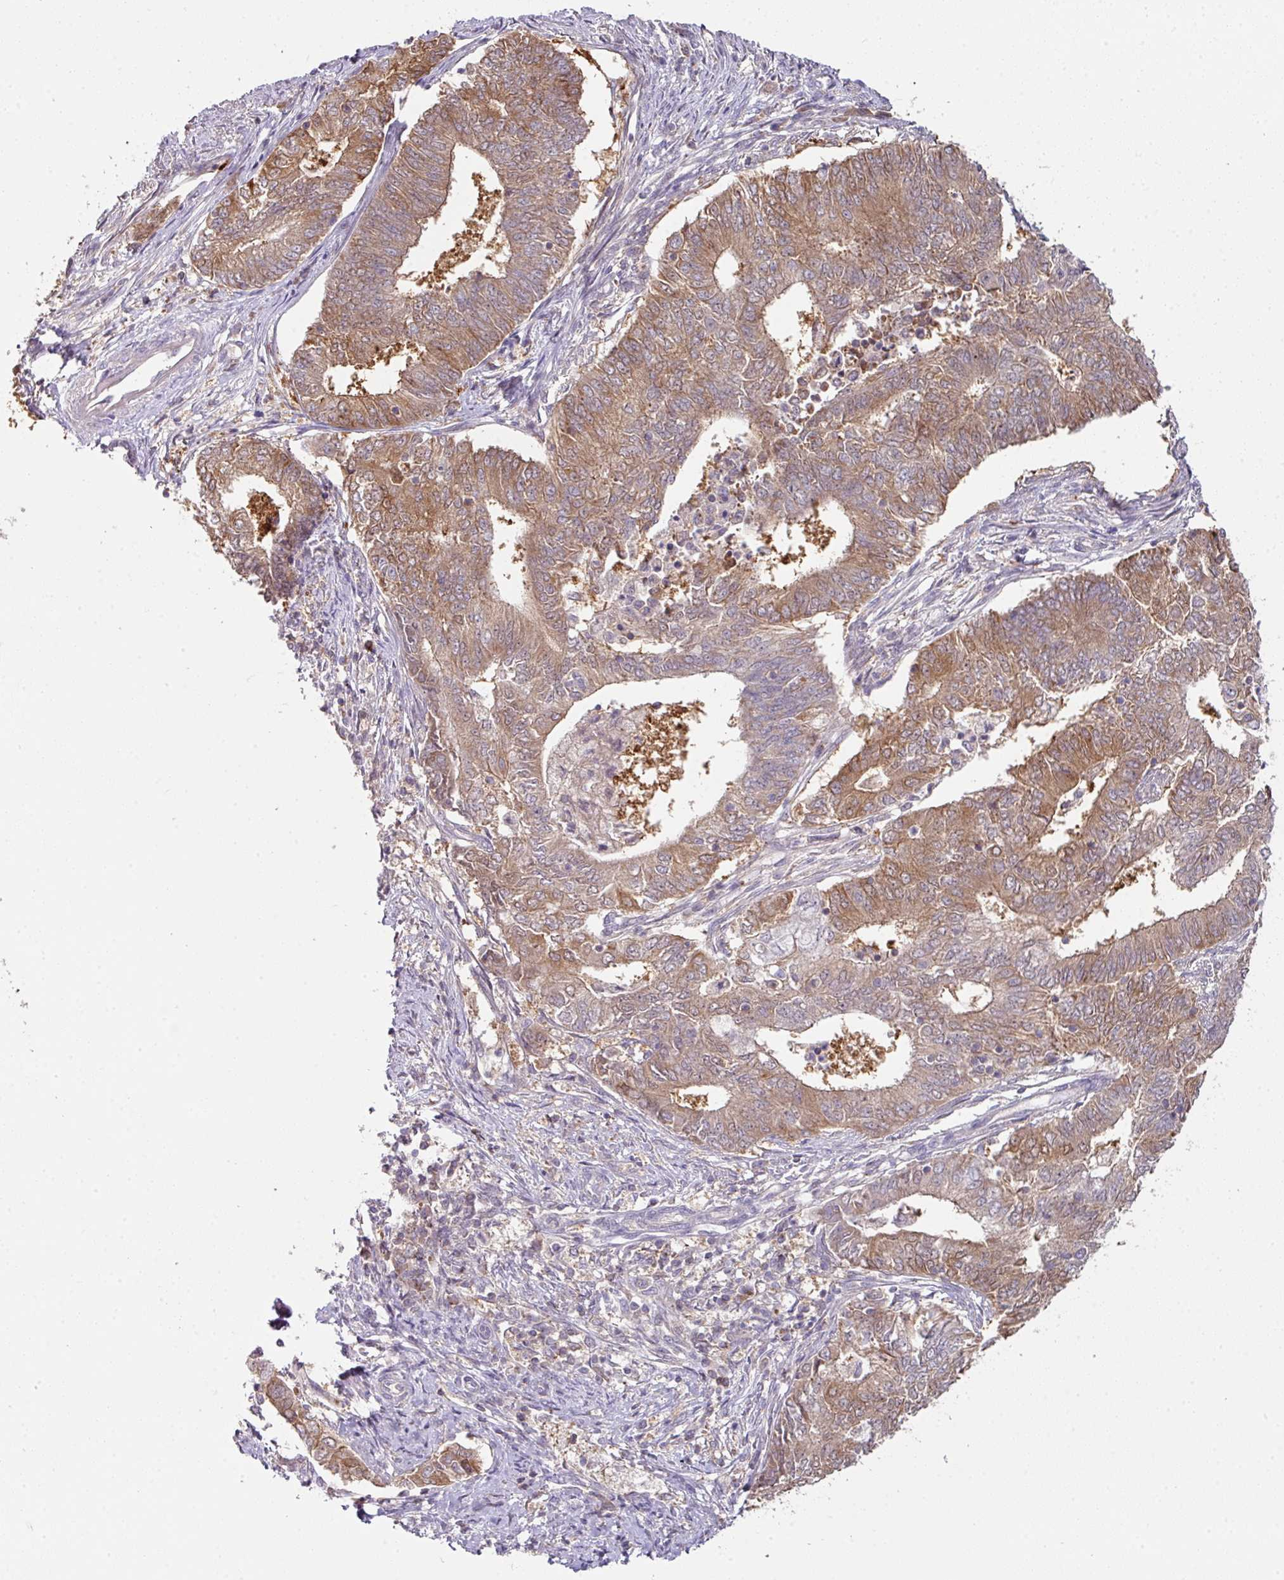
{"staining": {"intensity": "moderate", "quantity": ">75%", "location": "cytoplasmic/membranous"}, "tissue": "endometrial cancer", "cell_type": "Tumor cells", "image_type": "cancer", "snomed": [{"axis": "morphology", "description": "Adenocarcinoma, NOS"}, {"axis": "topography", "description": "Endometrium"}], "caption": "An immunohistochemistry (IHC) micrograph of tumor tissue is shown. Protein staining in brown labels moderate cytoplasmic/membranous positivity in adenocarcinoma (endometrial) within tumor cells.", "gene": "SLAMF6", "patient": {"sex": "female", "age": 62}}